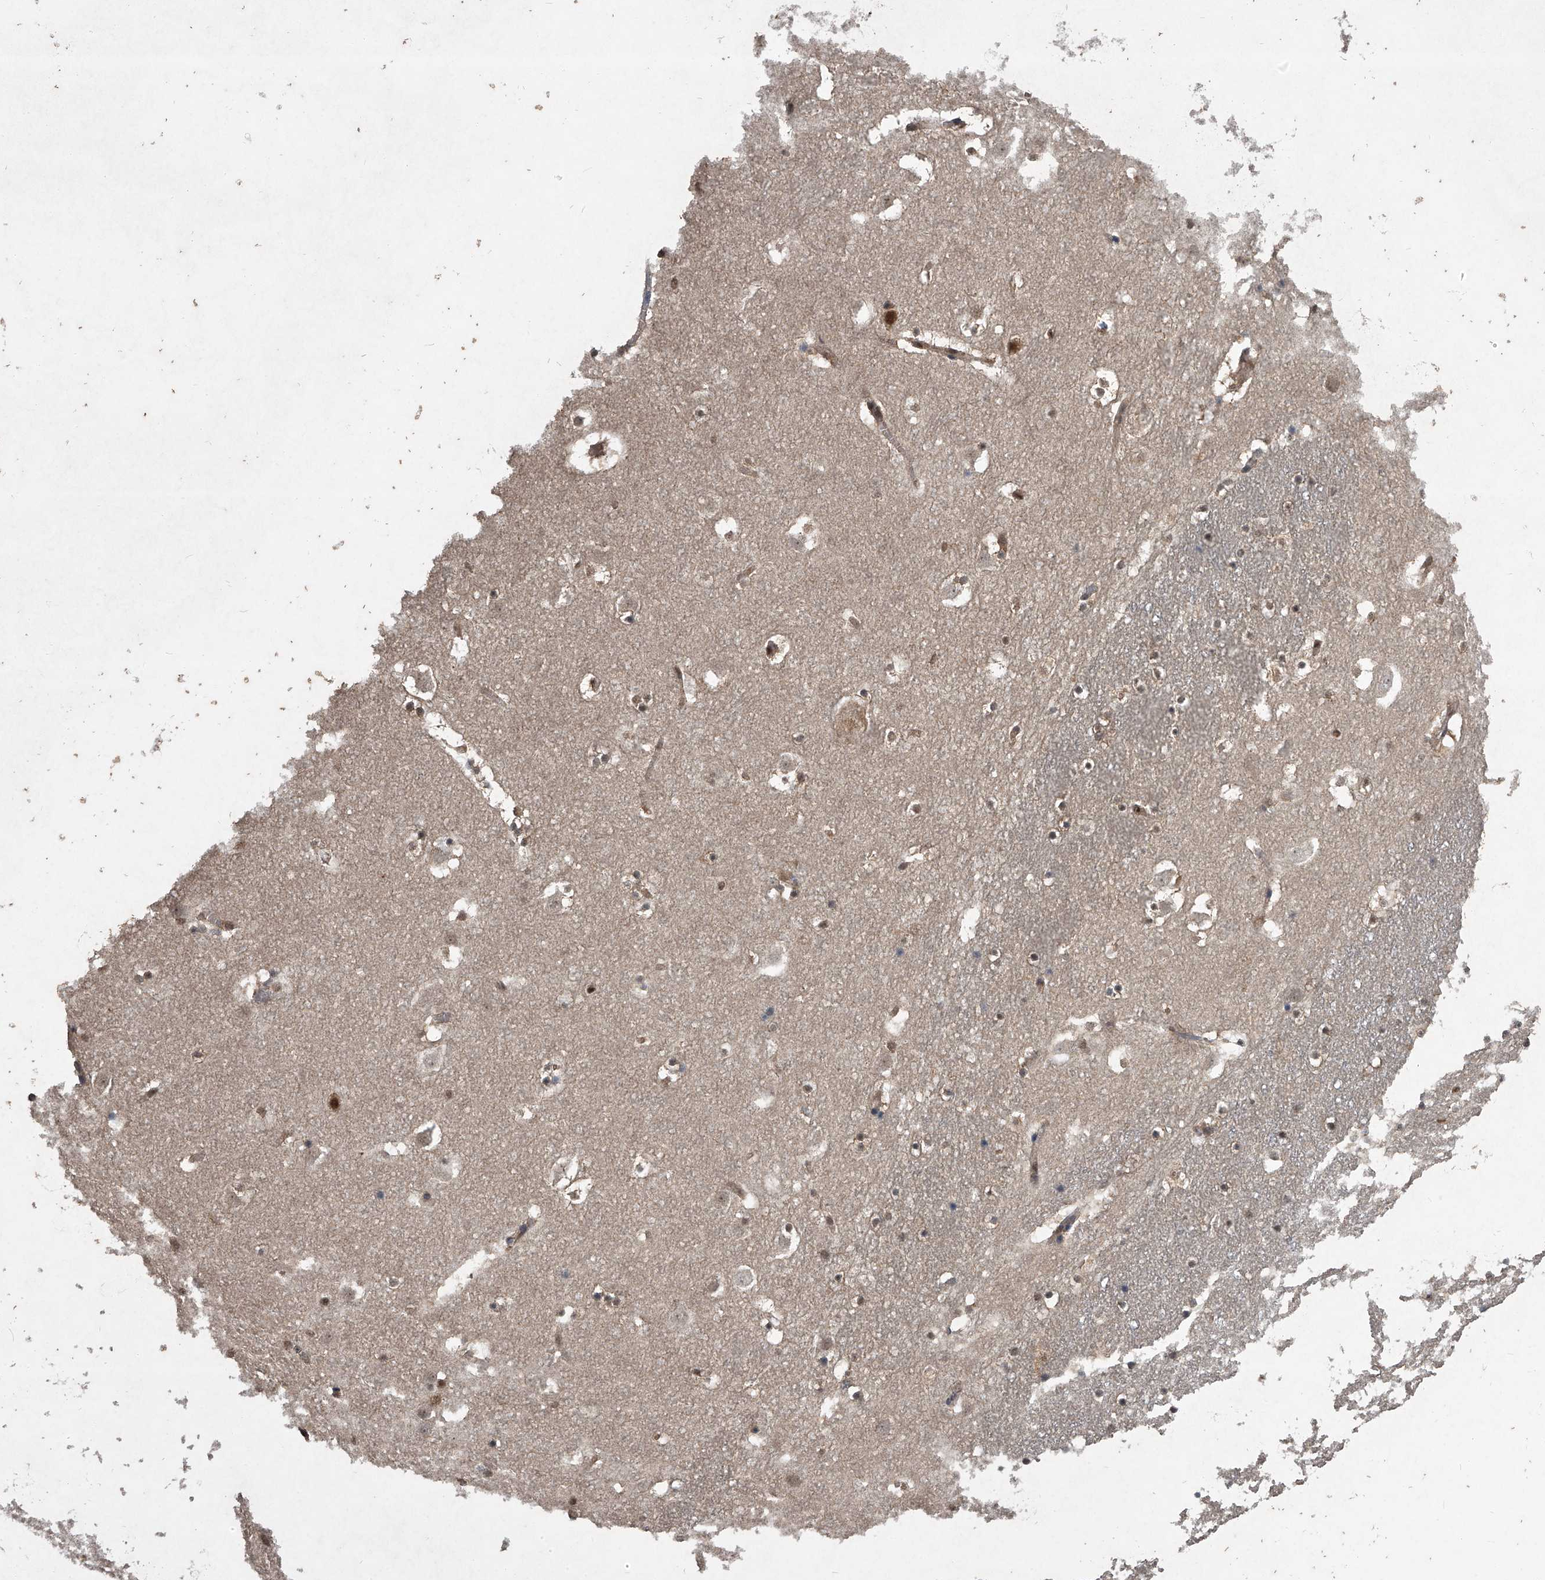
{"staining": {"intensity": "moderate", "quantity": "<25%", "location": "nuclear"}, "tissue": "caudate", "cell_type": "Glial cells", "image_type": "normal", "snomed": [{"axis": "morphology", "description": "Normal tissue, NOS"}, {"axis": "topography", "description": "Lateral ventricle wall"}], "caption": "Caudate stained for a protein exhibits moderate nuclear positivity in glial cells. The staining was performed using DAB to visualize the protein expression in brown, while the nuclei were stained in blue with hematoxylin (Magnification: 20x).", "gene": "TSNAX", "patient": {"sex": "male", "age": 45}}